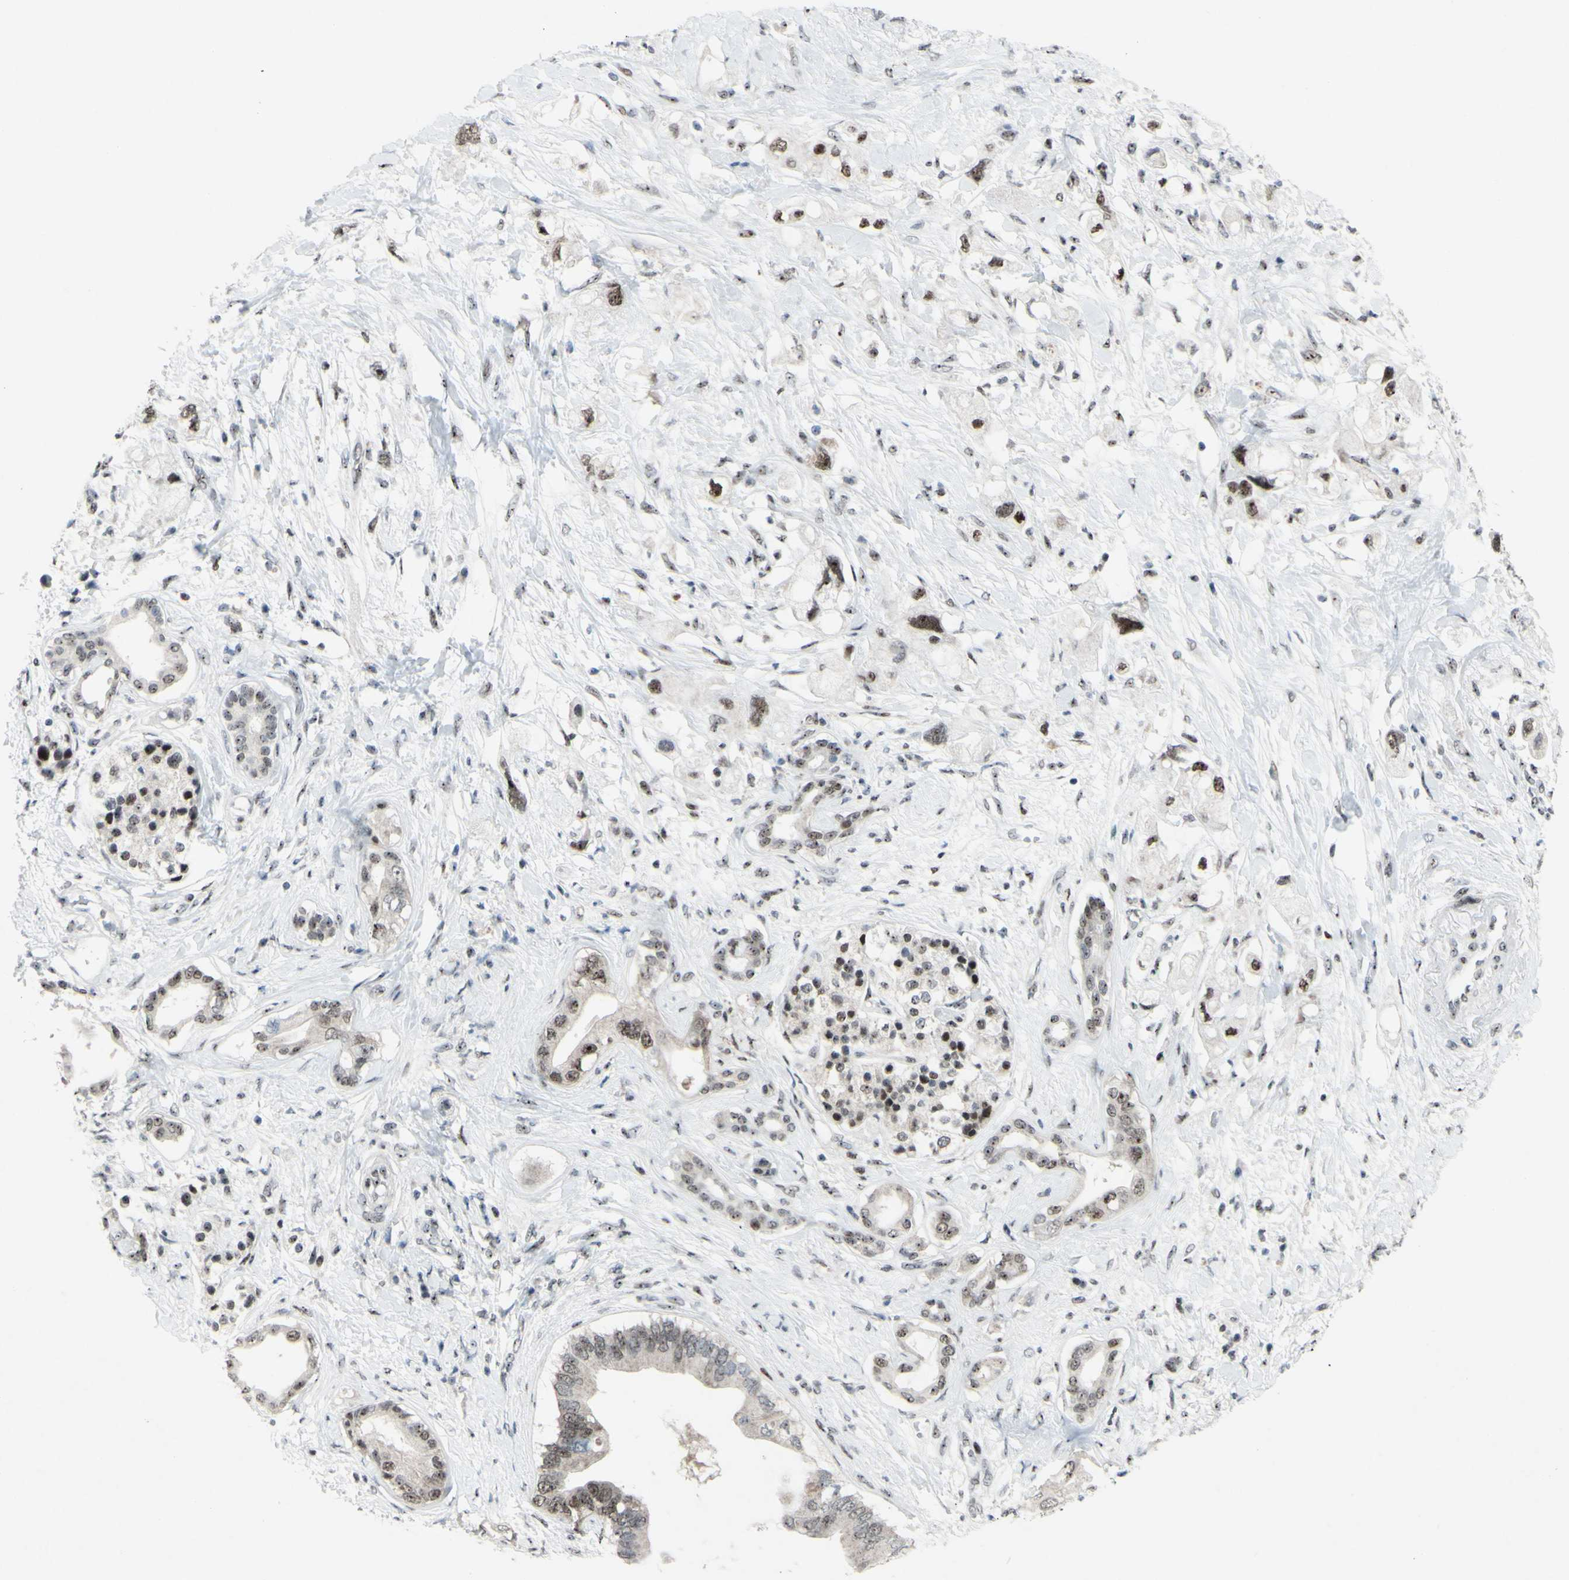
{"staining": {"intensity": "moderate", "quantity": ">75%", "location": "nuclear"}, "tissue": "pancreatic cancer", "cell_type": "Tumor cells", "image_type": "cancer", "snomed": [{"axis": "morphology", "description": "Adenocarcinoma, NOS"}, {"axis": "topography", "description": "Pancreas"}], "caption": "Immunohistochemistry of pancreatic cancer (adenocarcinoma) demonstrates medium levels of moderate nuclear staining in about >75% of tumor cells.", "gene": "POLR1A", "patient": {"sex": "female", "age": 56}}